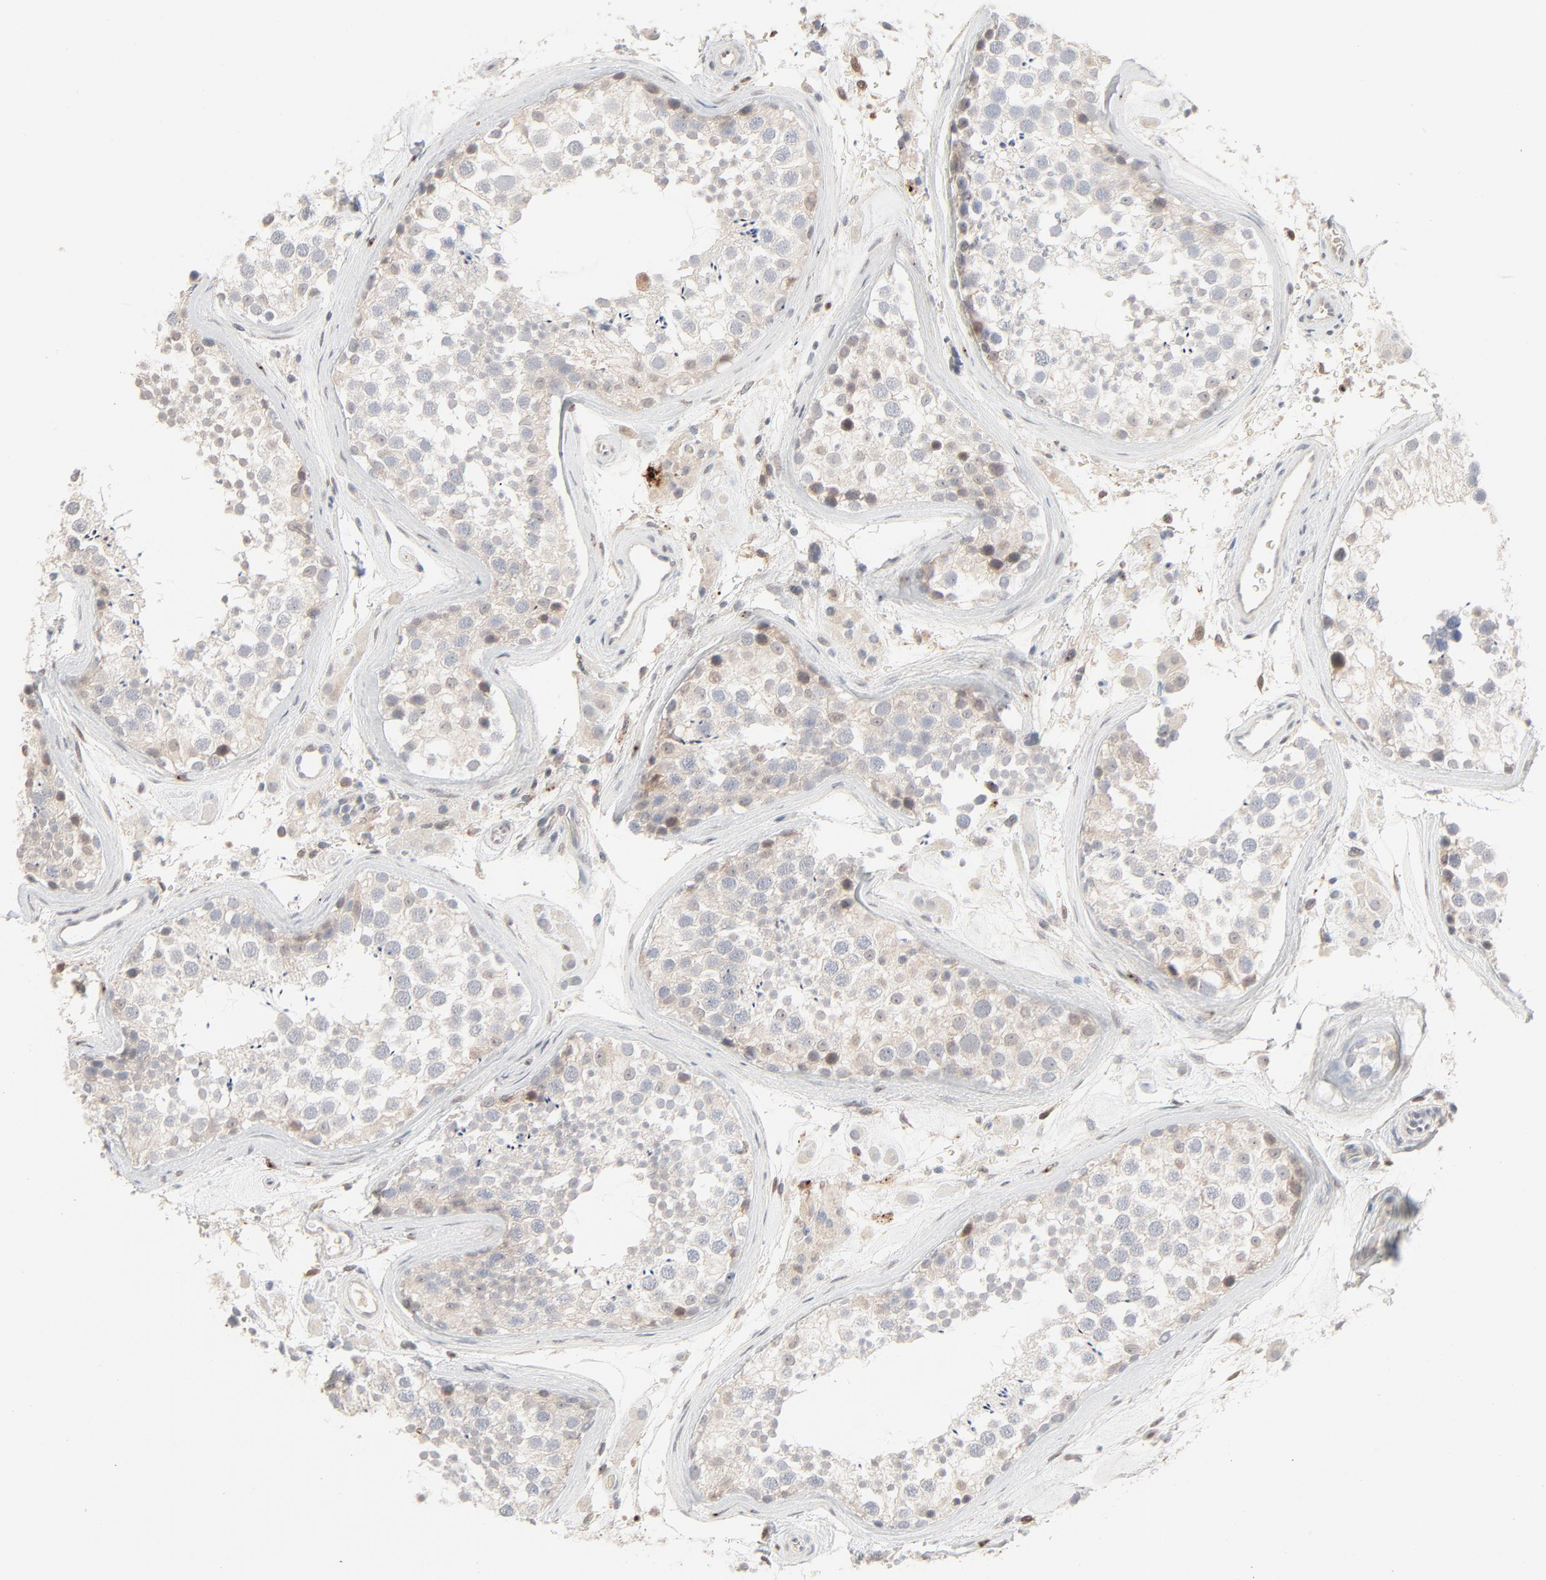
{"staining": {"intensity": "negative", "quantity": "none", "location": "none"}, "tissue": "testis", "cell_type": "Cells in seminiferous ducts", "image_type": "normal", "snomed": [{"axis": "morphology", "description": "Normal tissue, NOS"}, {"axis": "topography", "description": "Testis"}], "caption": "The photomicrograph displays no significant expression in cells in seminiferous ducts of testis. The staining was performed using DAB to visualize the protein expression in brown, while the nuclei were stained in blue with hematoxylin (Magnification: 20x).", "gene": "LGALS2", "patient": {"sex": "male", "age": 46}}